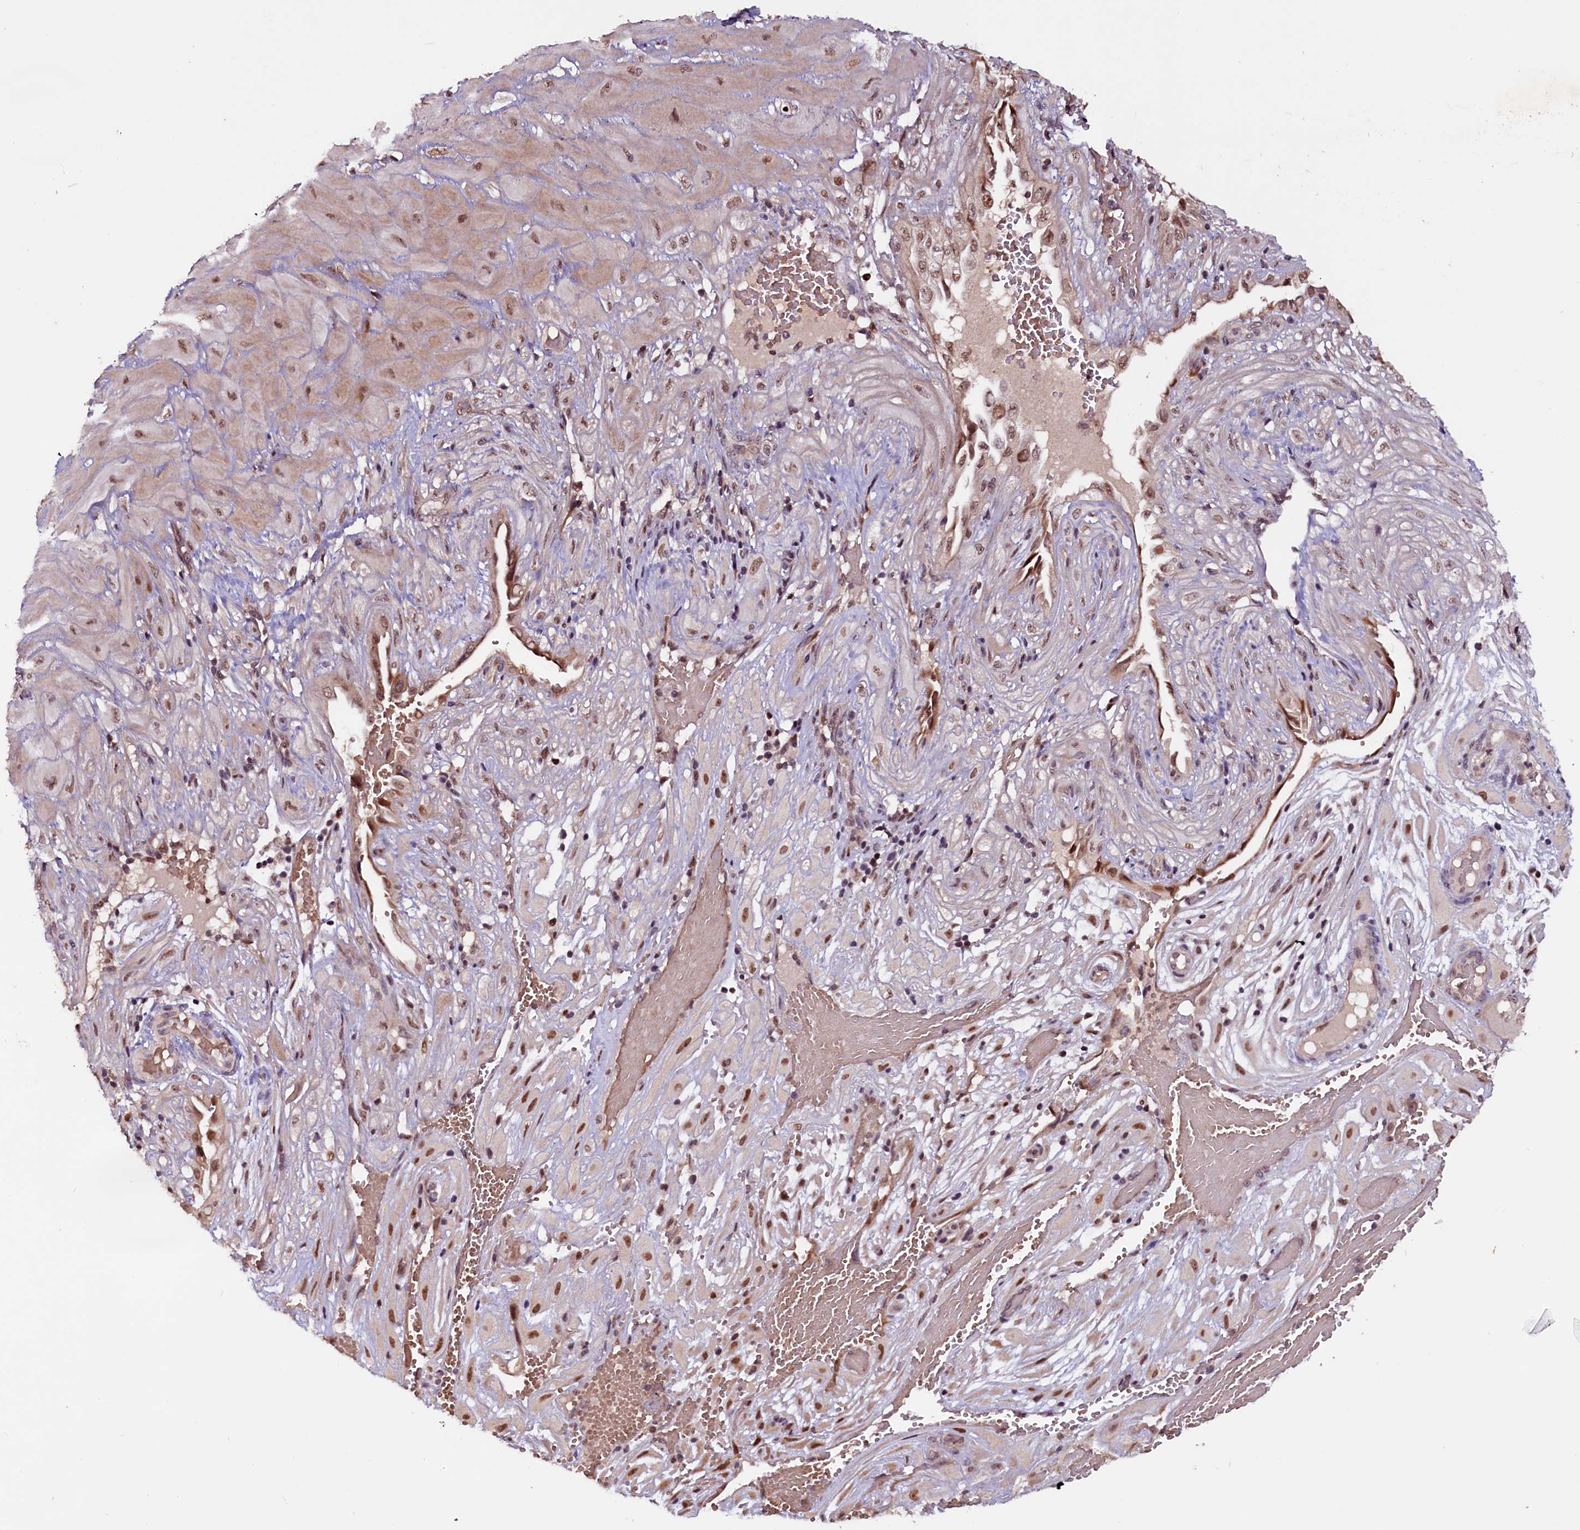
{"staining": {"intensity": "moderate", "quantity": ">75%", "location": "nuclear"}, "tissue": "cervical cancer", "cell_type": "Tumor cells", "image_type": "cancer", "snomed": [{"axis": "morphology", "description": "Squamous cell carcinoma, NOS"}, {"axis": "topography", "description": "Cervix"}], "caption": "Immunohistochemistry image of neoplastic tissue: cervical cancer stained using immunohistochemistry demonstrates medium levels of moderate protein expression localized specifically in the nuclear of tumor cells, appearing as a nuclear brown color.", "gene": "RNMT", "patient": {"sex": "female", "age": 36}}